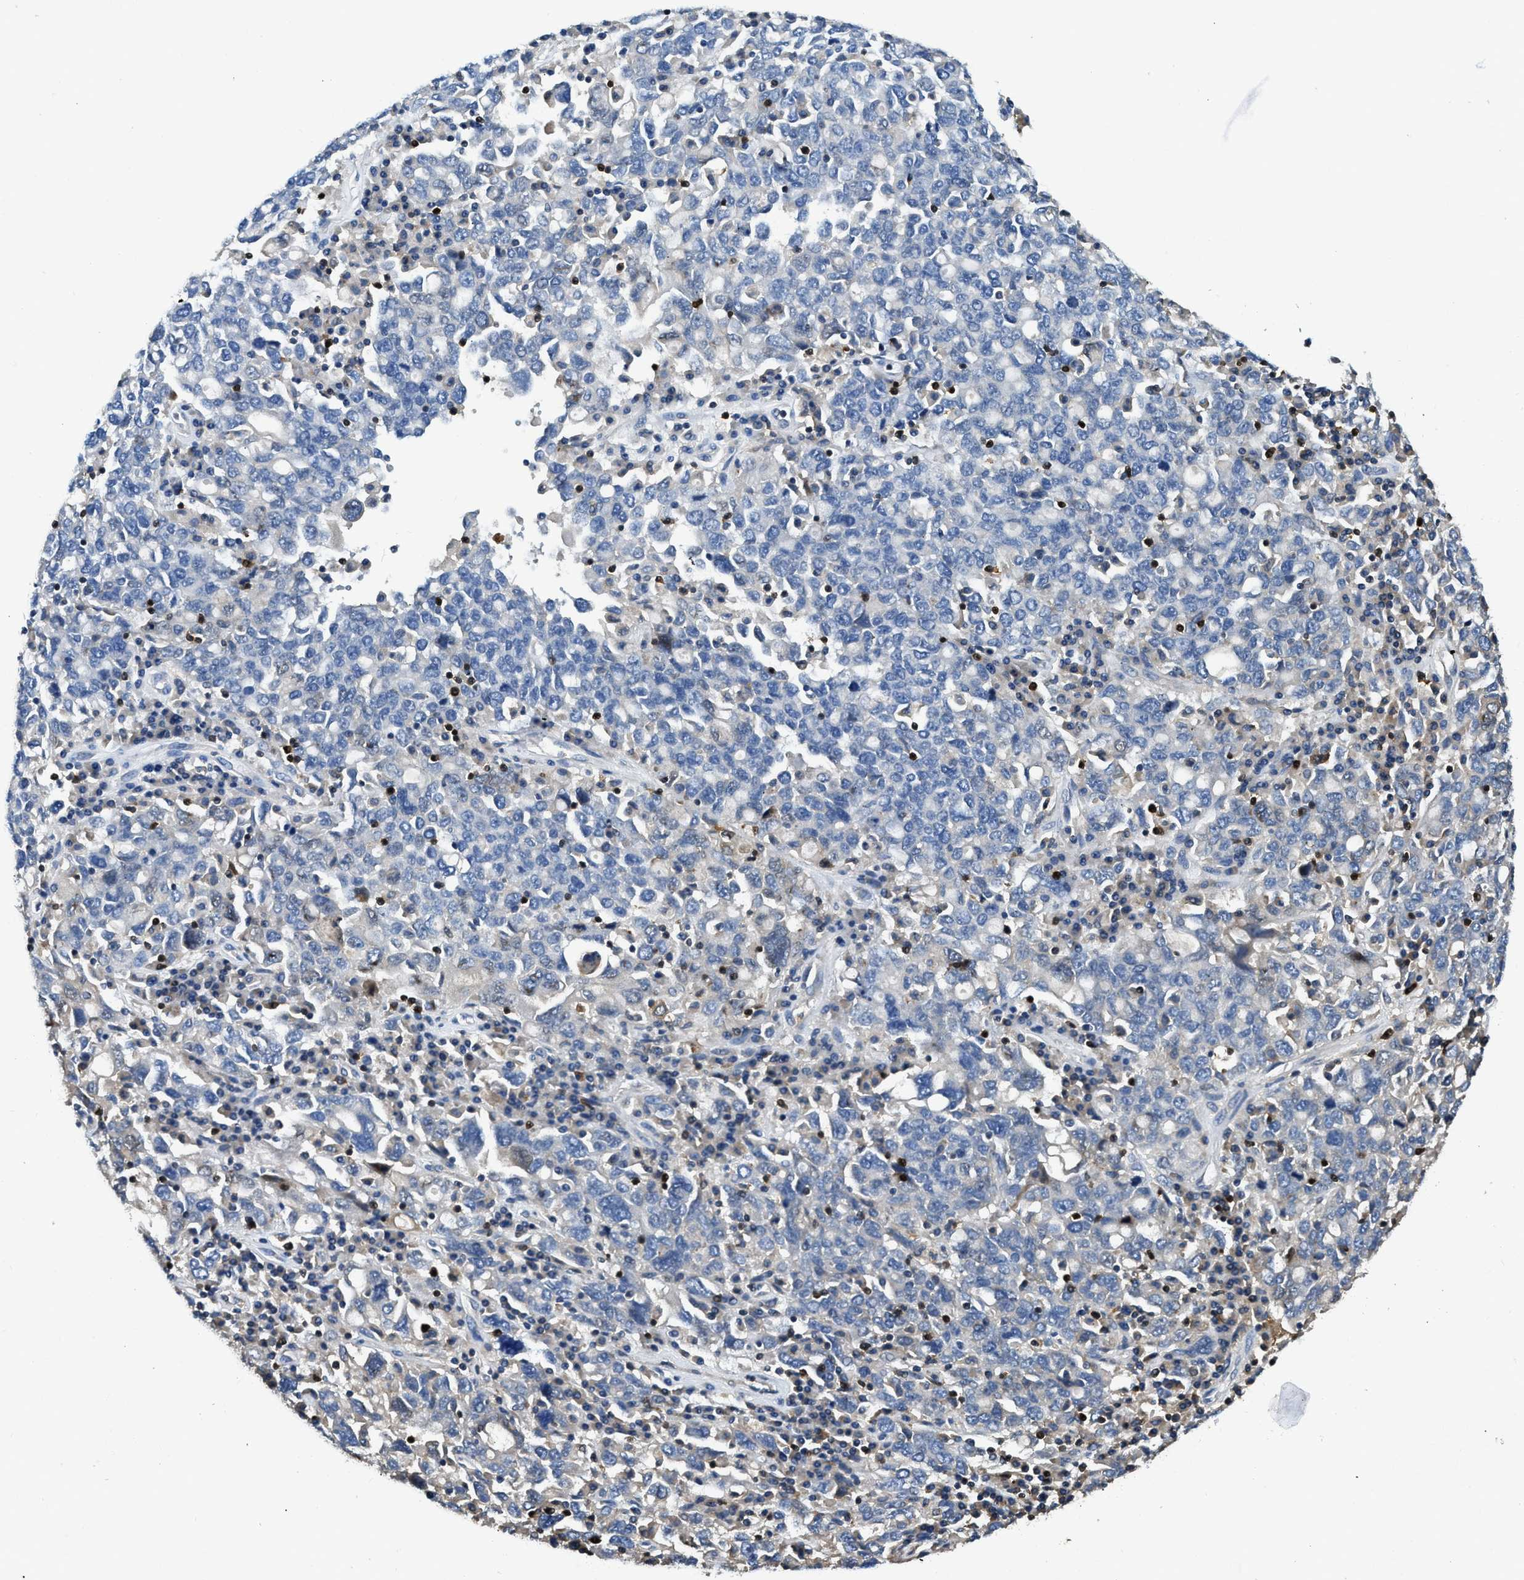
{"staining": {"intensity": "weak", "quantity": "<25%", "location": "cytoplasmic/membranous"}, "tissue": "ovarian cancer", "cell_type": "Tumor cells", "image_type": "cancer", "snomed": [{"axis": "morphology", "description": "Carcinoma, endometroid"}, {"axis": "topography", "description": "Ovary"}], "caption": "Tumor cells are negative for brown protein staining in ovarian endometroid carcinoma.", "gene": "TOX", "patient": {"sex": "female", "age": 62}}